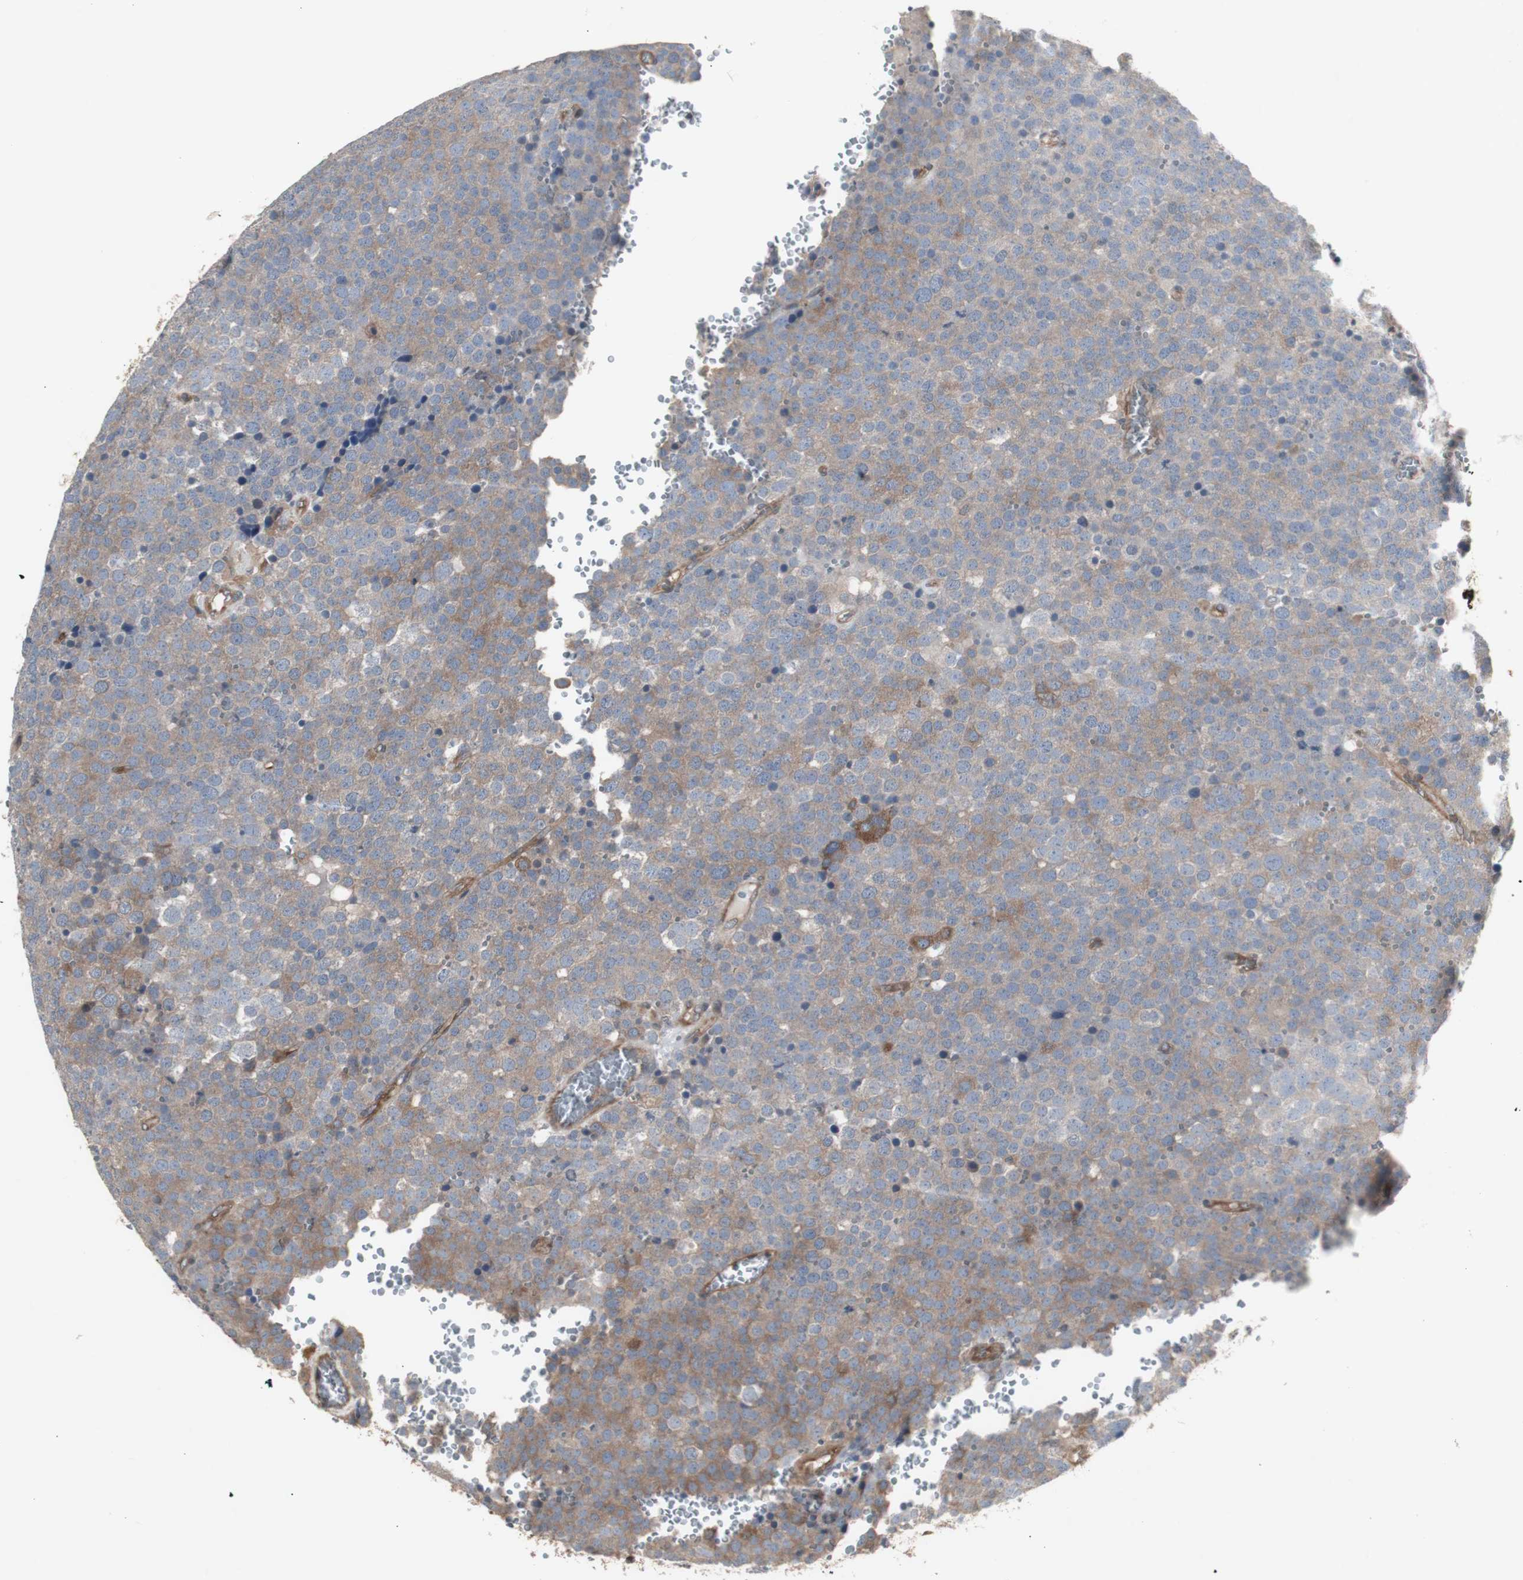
{"staining": {"intensity": "negative", "quantity": "none", "location": "none"}, "tissue": "testis cancer", "cell_type": "Tumor cells", "image_type": "cancer", "snomed": [{"axis": "morphology", "description": "Seminoma, NOS"}, {"axis": "topography", "description": "Testis"}], "caption": "The photomicrograph shows no significant staining in tumor cells of testis cancer.", "gene": "CHURC1-FNTB", "patient": {"sex": "male", "age": 71}}